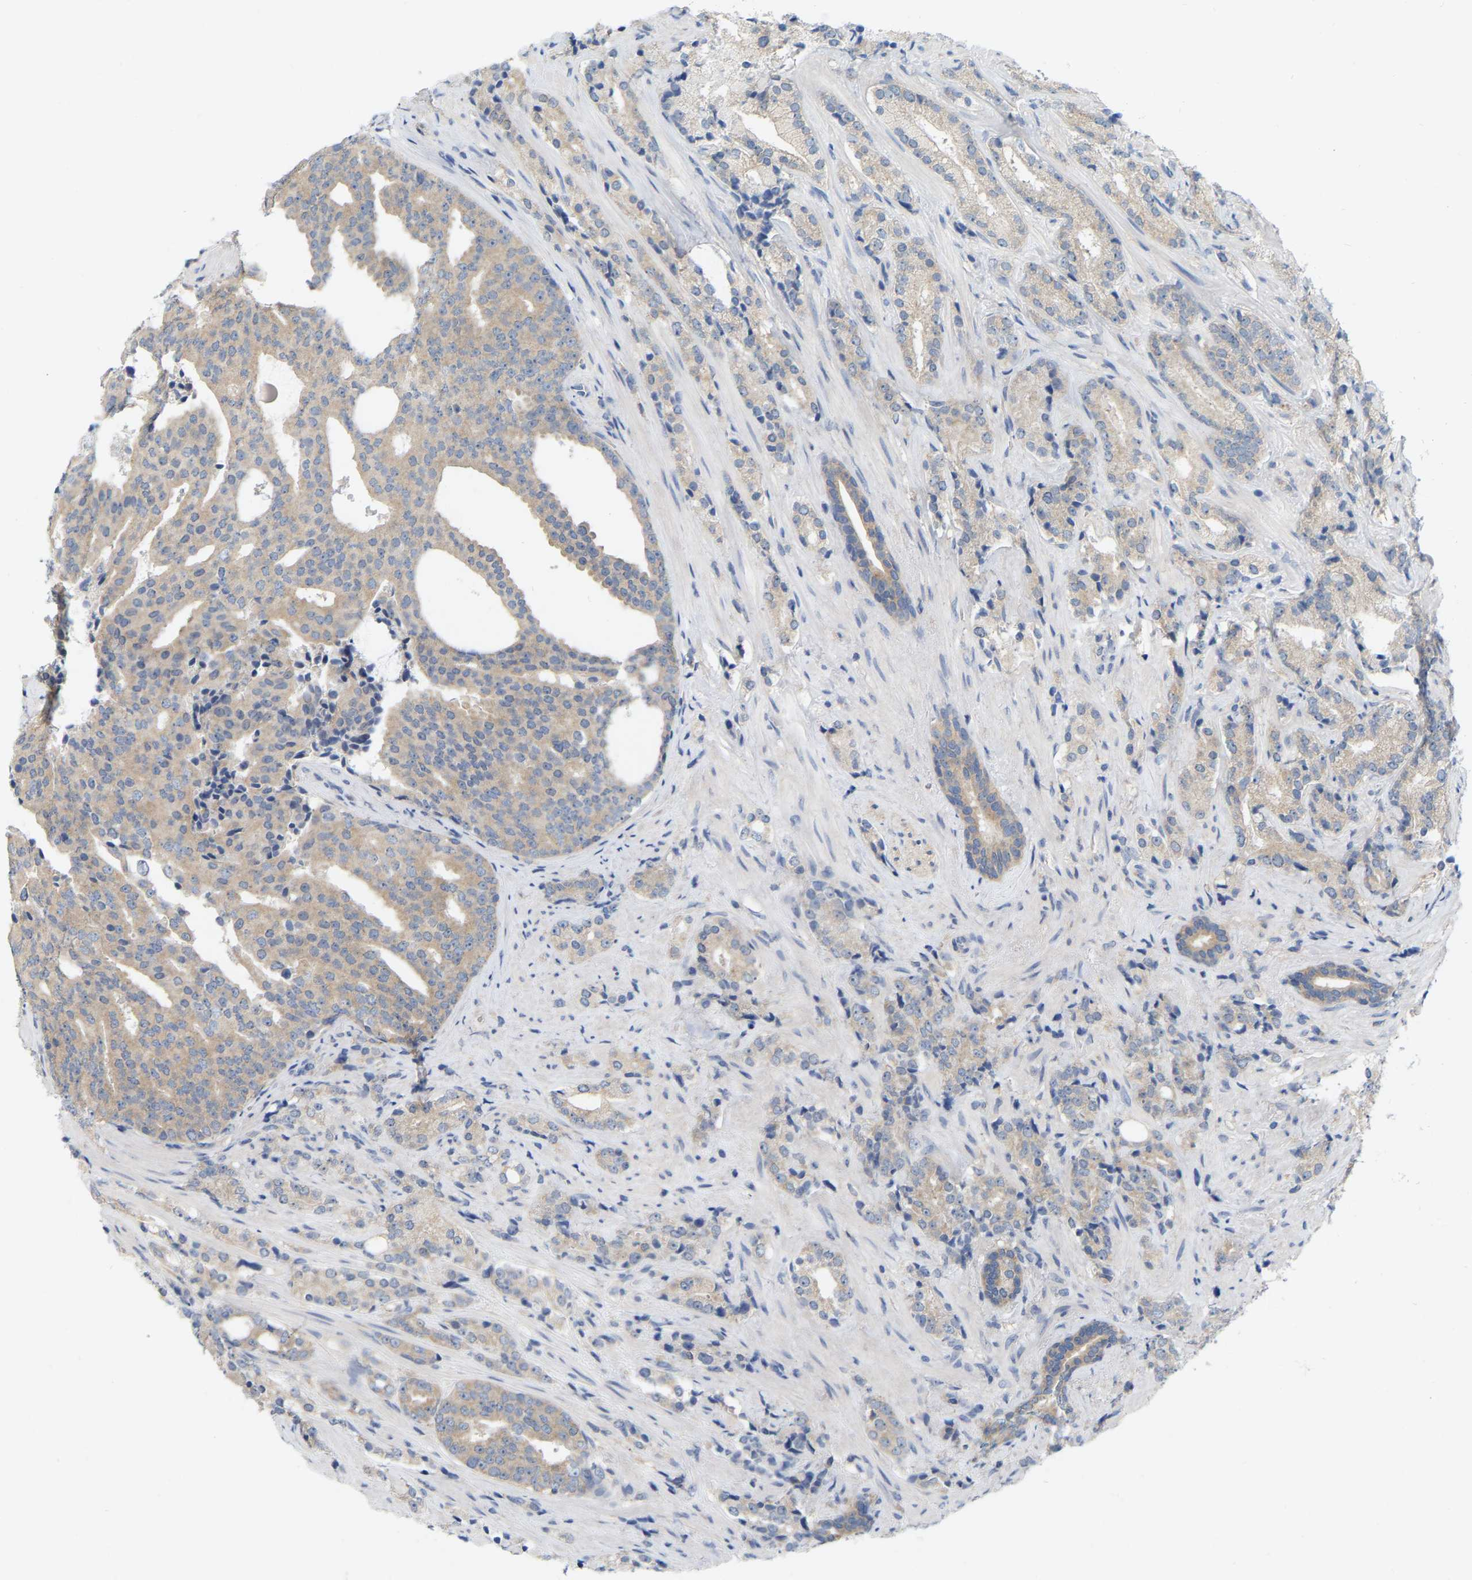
{"staining": {"intensity": "weak", "quantity": "25%-75%", "location": "cytoplasmic/membranous"}, "tissue": "prostate cancer", "cell_type": "Tumor cells", "image_type": "cancer", "snomed": [{"axis": "morphology", "description": "Adenocarcinoma, High grade"}, {"axis": "topography", "description": "Prostate"}], "caption": "Prostate adenocarcinoma (high-grade) stained with a protein marker reveals weak staining in tumor cells.", "gene": "WIPI2", "patient": {"sex": "male", "age": 71}}